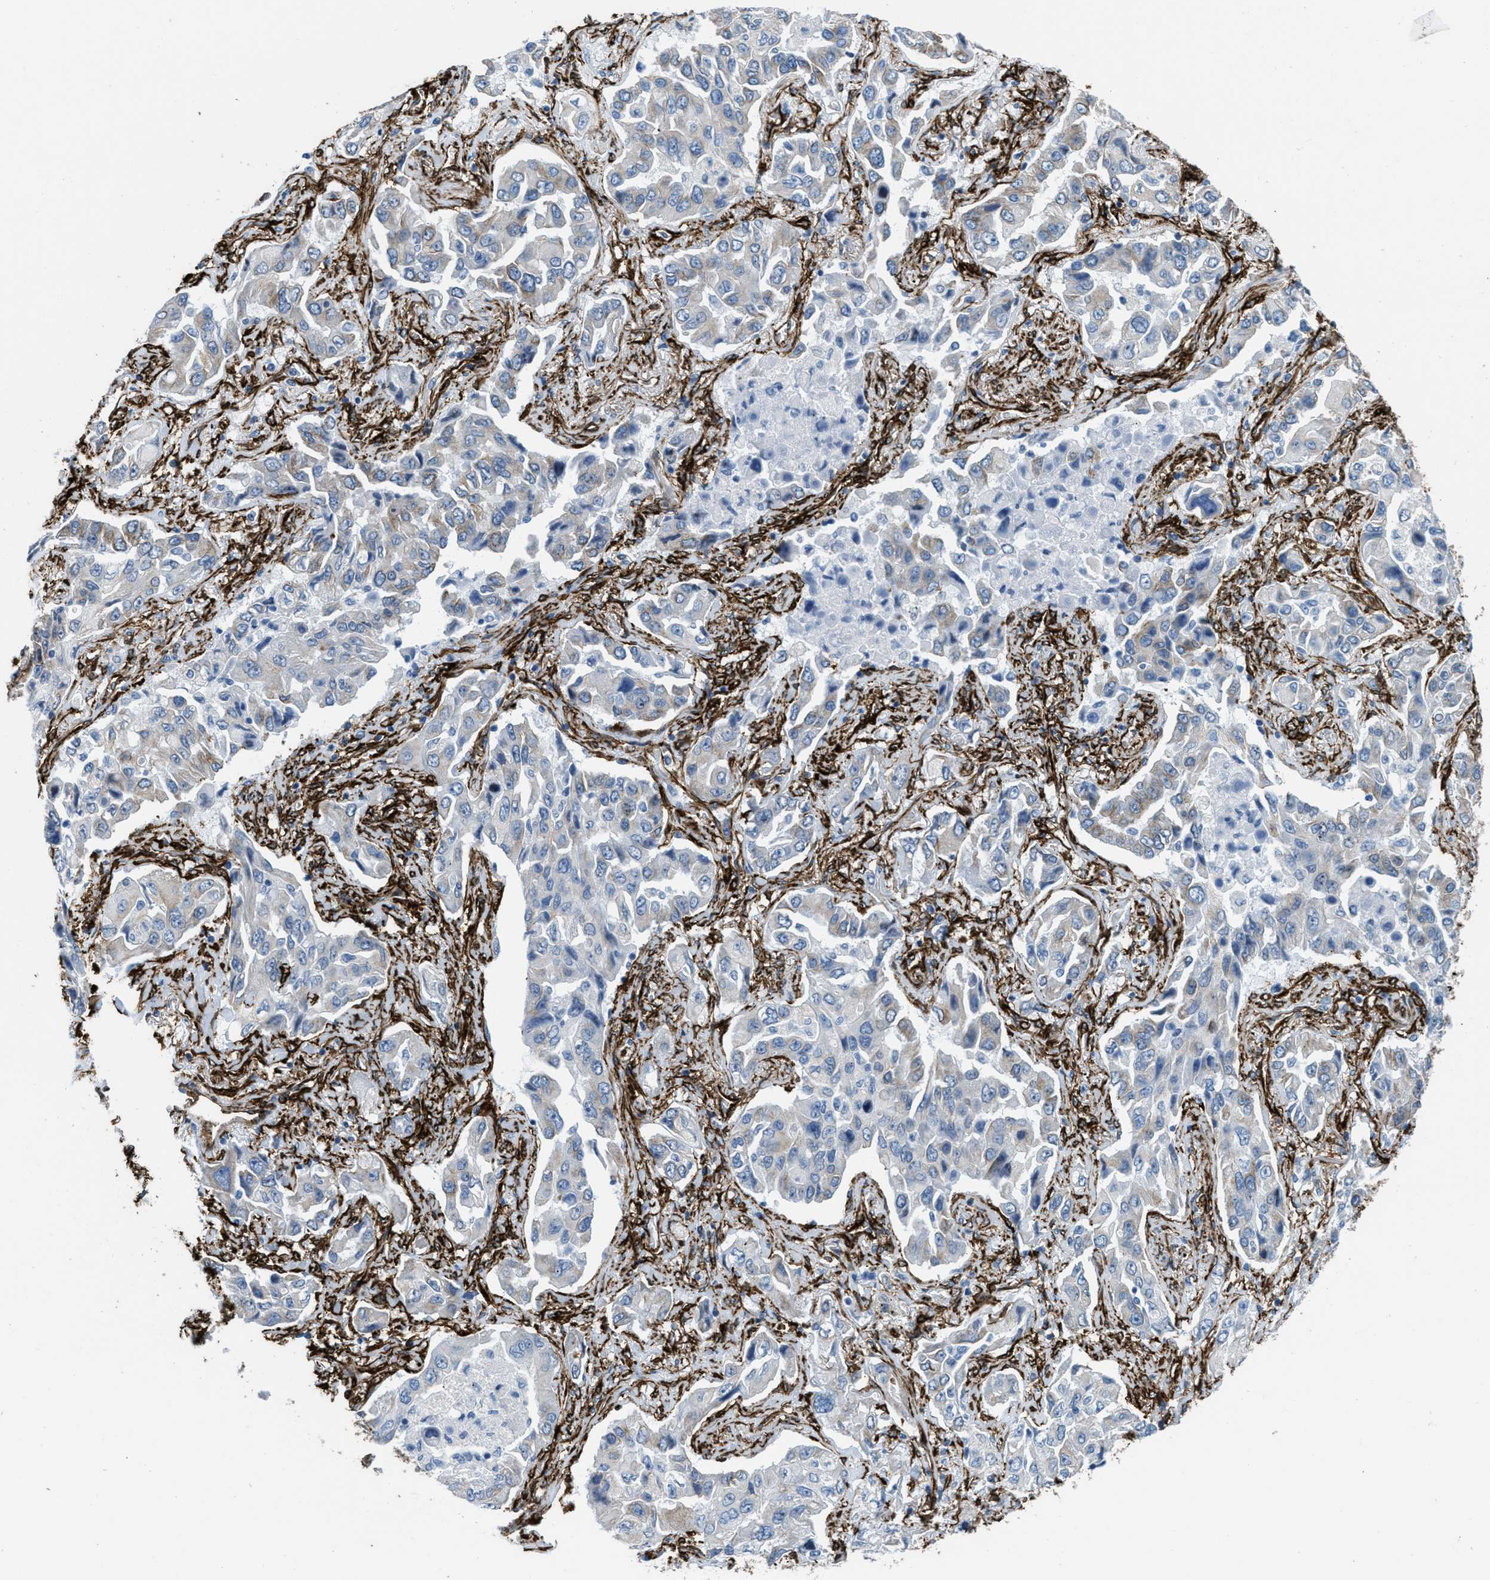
{"staining": {"intensity": "weak", "quantity": "<25%", "location": "cytoplasmic/membranous"}, "tissue": "lung cancer", "cell_type": "Tumor cells", "image_type": "cancer", "snomed": [{"axis": "morphology", "description": "Adenocarcinoma, NOS"}, {"axis": "topography", "description": "Lung"}], "caption": "This is a image of IHC staining of lung cancer (adenocarcinoma), which shows no staining in tumor cells.", "gene": "CALD1", "patient": {"sex": "female", "age": 65}}